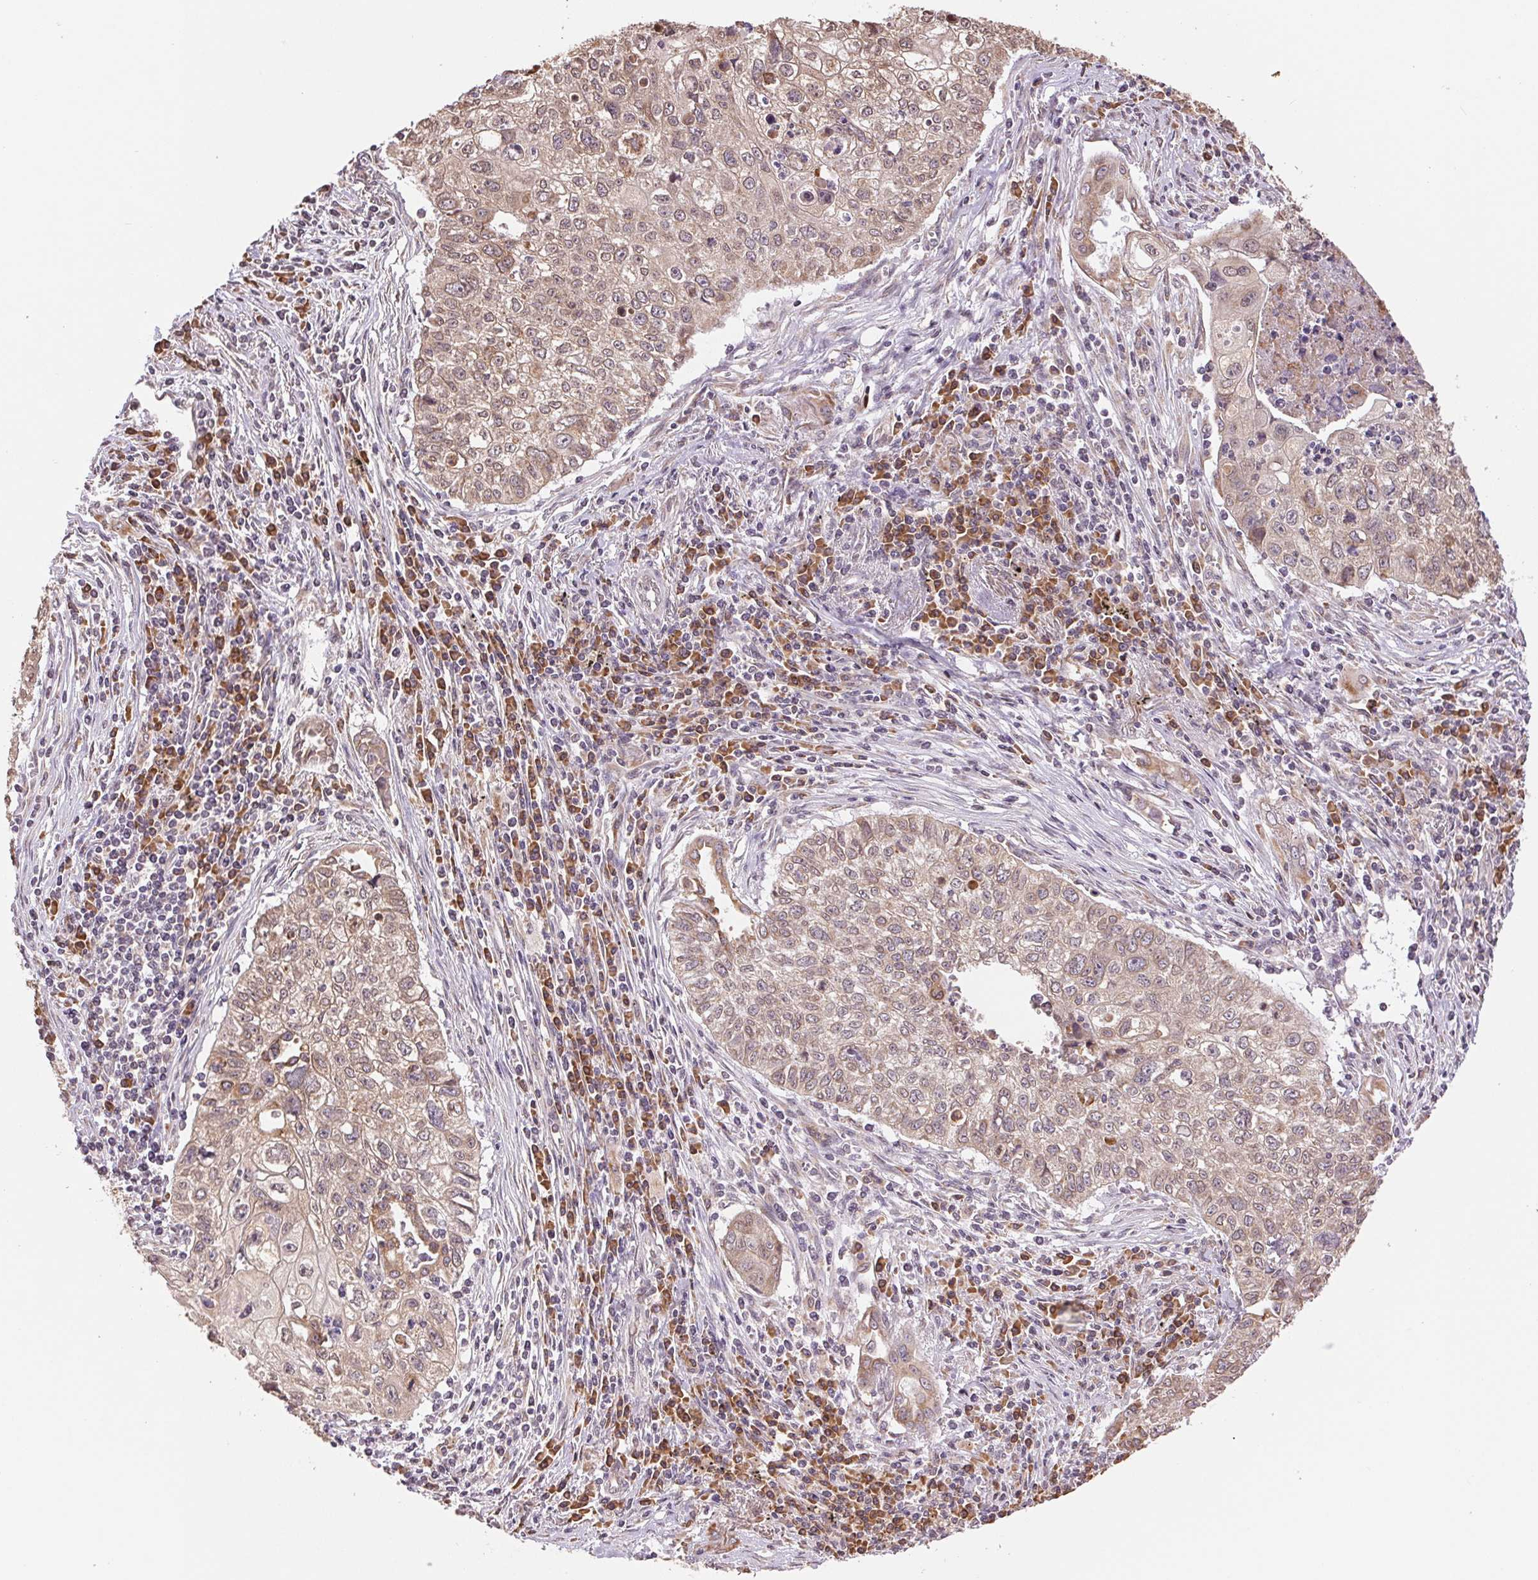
{"staining": {"intensity": "weak", "quantity": ">75%", "location": "cytoplasmic/membranous"}, "tissue": "lung cancer", "cell_type": "Tumor cells", "image_type": "cancer", "snomed": [{"axis": "morphology", "description": "Normal morphology"}, {"axis": "morphology", "description": "Aneuploidy"}, {"axis": "morphology", "description": "Squamous cell carcinoma, NOS"}, {"axis": "topography", "description": "Lymph node"}, {"axis": "topography", "description": "Lung"}], "caption": "Immunohistochemical staining of human lung cancer (squamous cell carcinoma) demonstrates weak cytoplasmic/membranous protein expression in approximately >75% of tumor cells.", "gene": "RPN1", "patient": {"sex": "female", "age": 76}}